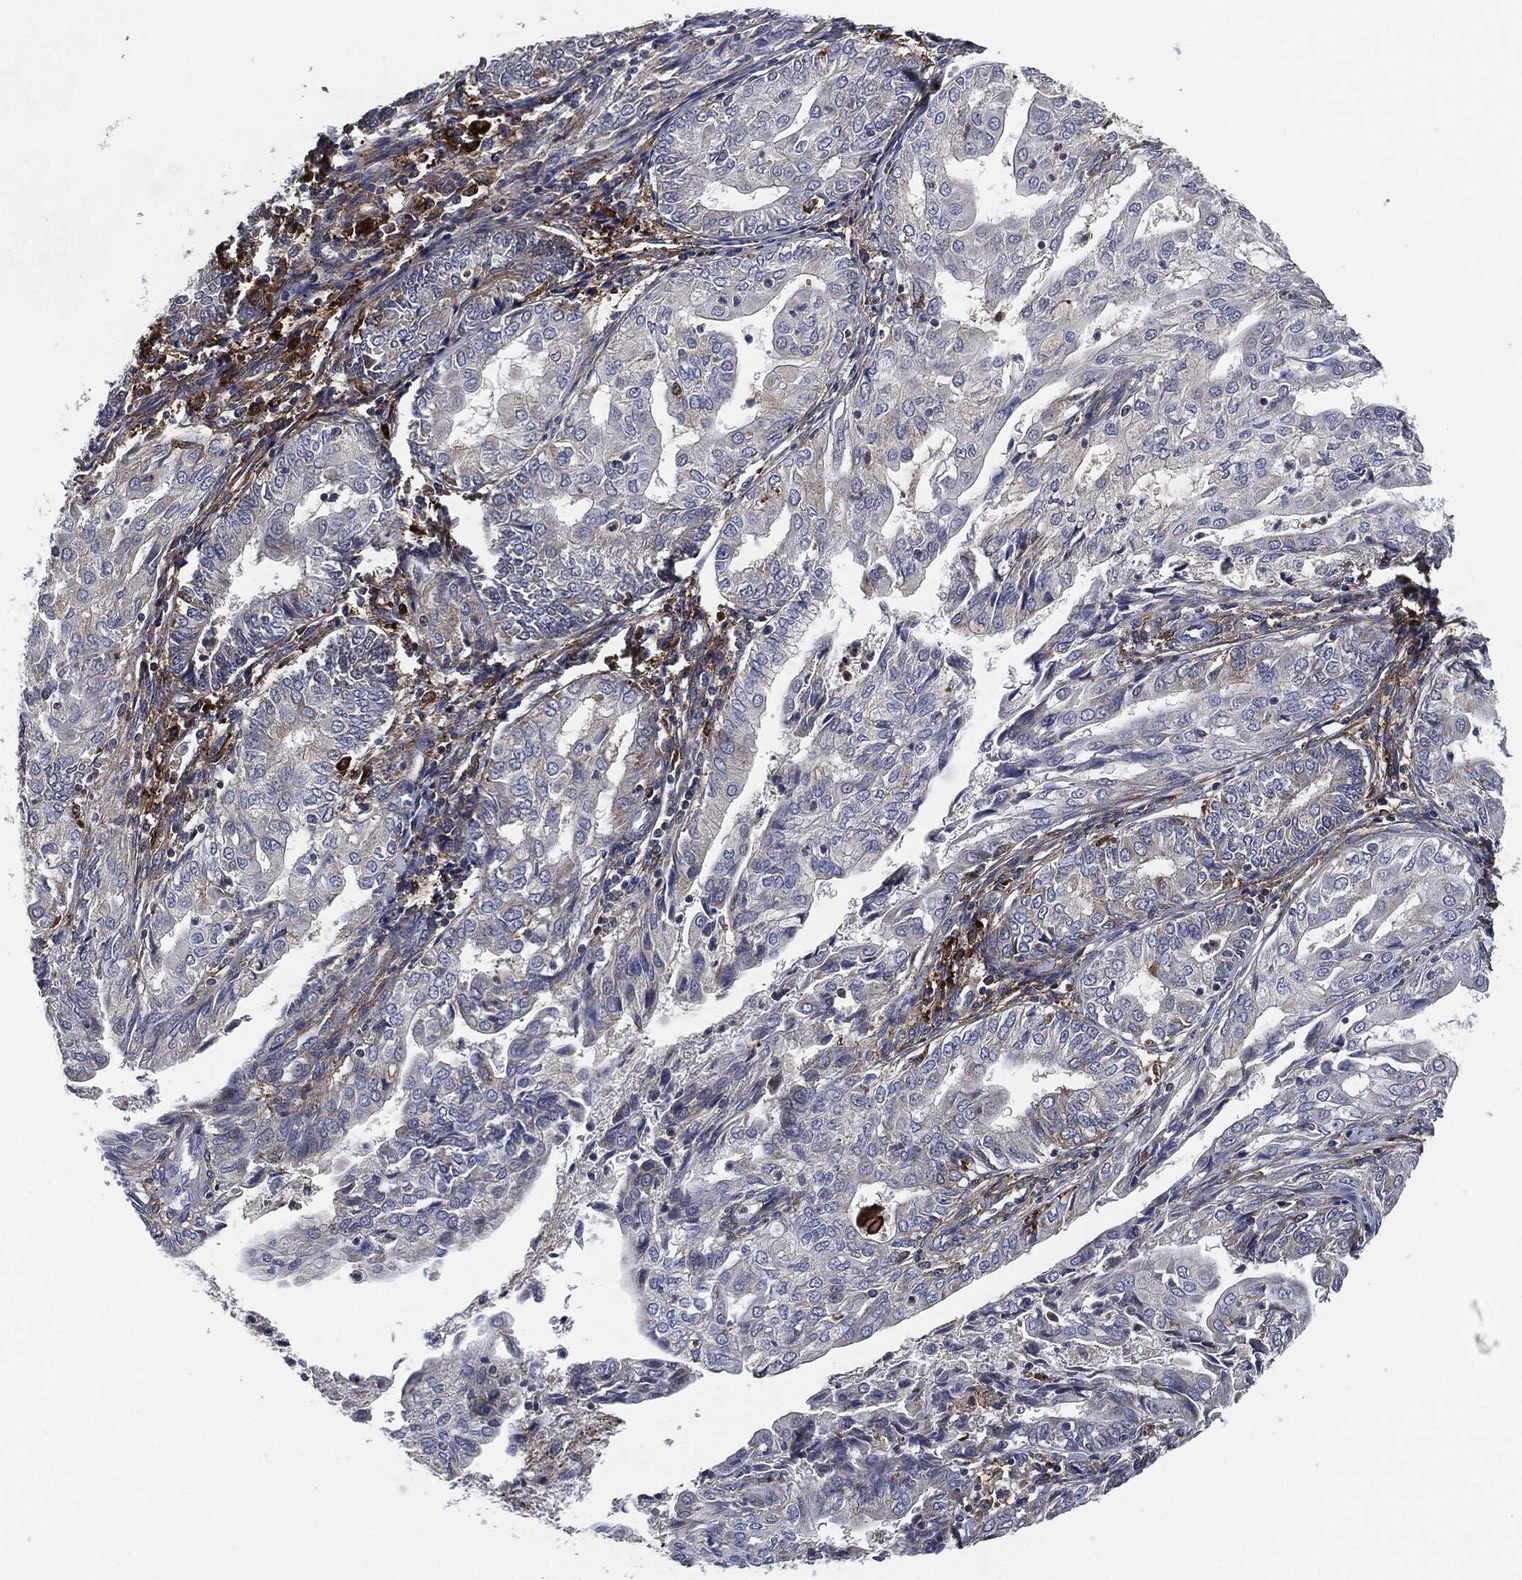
{"staining": {"intensity": "negative", "quantity": "none", "location": "none"}, "tissue": "endometrial cancer", "cell_type": "Tumor cells", "image_type": "cancer", "snomed": [{"axis": "morphology", "description": "Adenocarcinoma, NOS"}, {"axis": "topography", "description": "Endometrium"}], "caption": "A high-resolution image shows immunohistochemistry (IHC) staining of endometrial cancer (adenocarcinoma), which demonstrates no significant expression in tumor cells.", "gene": "TMEM11", "patient": {"sex": "female", "age": 68}}